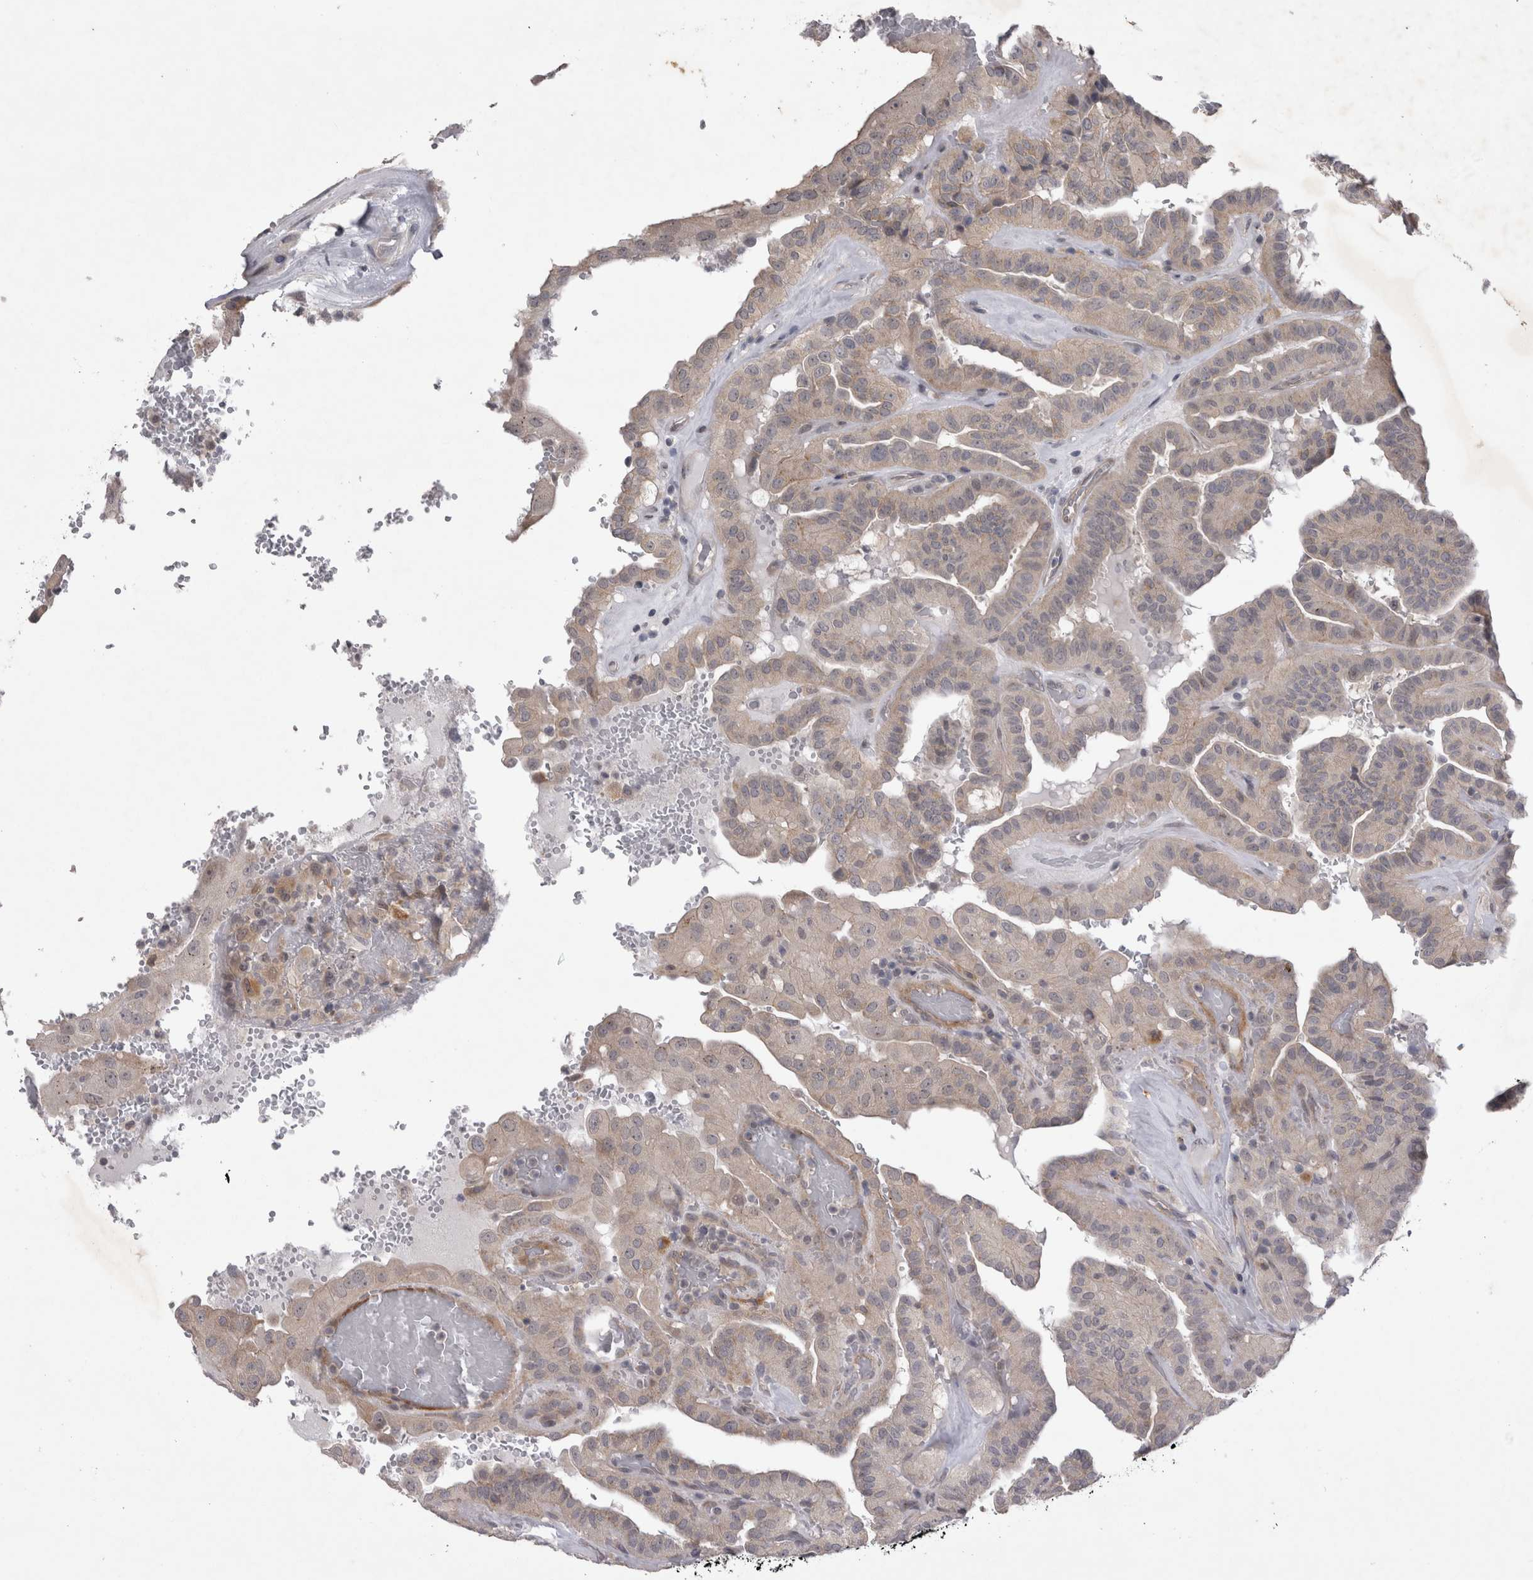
{"staining": {"intensity": "weak", "quantity": "<25%", "location": "cytoplasmic/membranous"}, "tissue": "thyroid cancer", "cell_type": "Tumor cells", "image_type": "cancer", "snomed": [{"axis": "morphology", "description": "Papillary adenocarcinoma, NOS"}, {"axis": "topography", "description": "Thyroid gland"}], "caption": "The immunohistochemistry (IHC) image has no significant staining in tumor cells of thyroid papillary adenocarcinoma tissue.", "gene": "CTBS", "patient": {"sex": "male", "age": 77}}